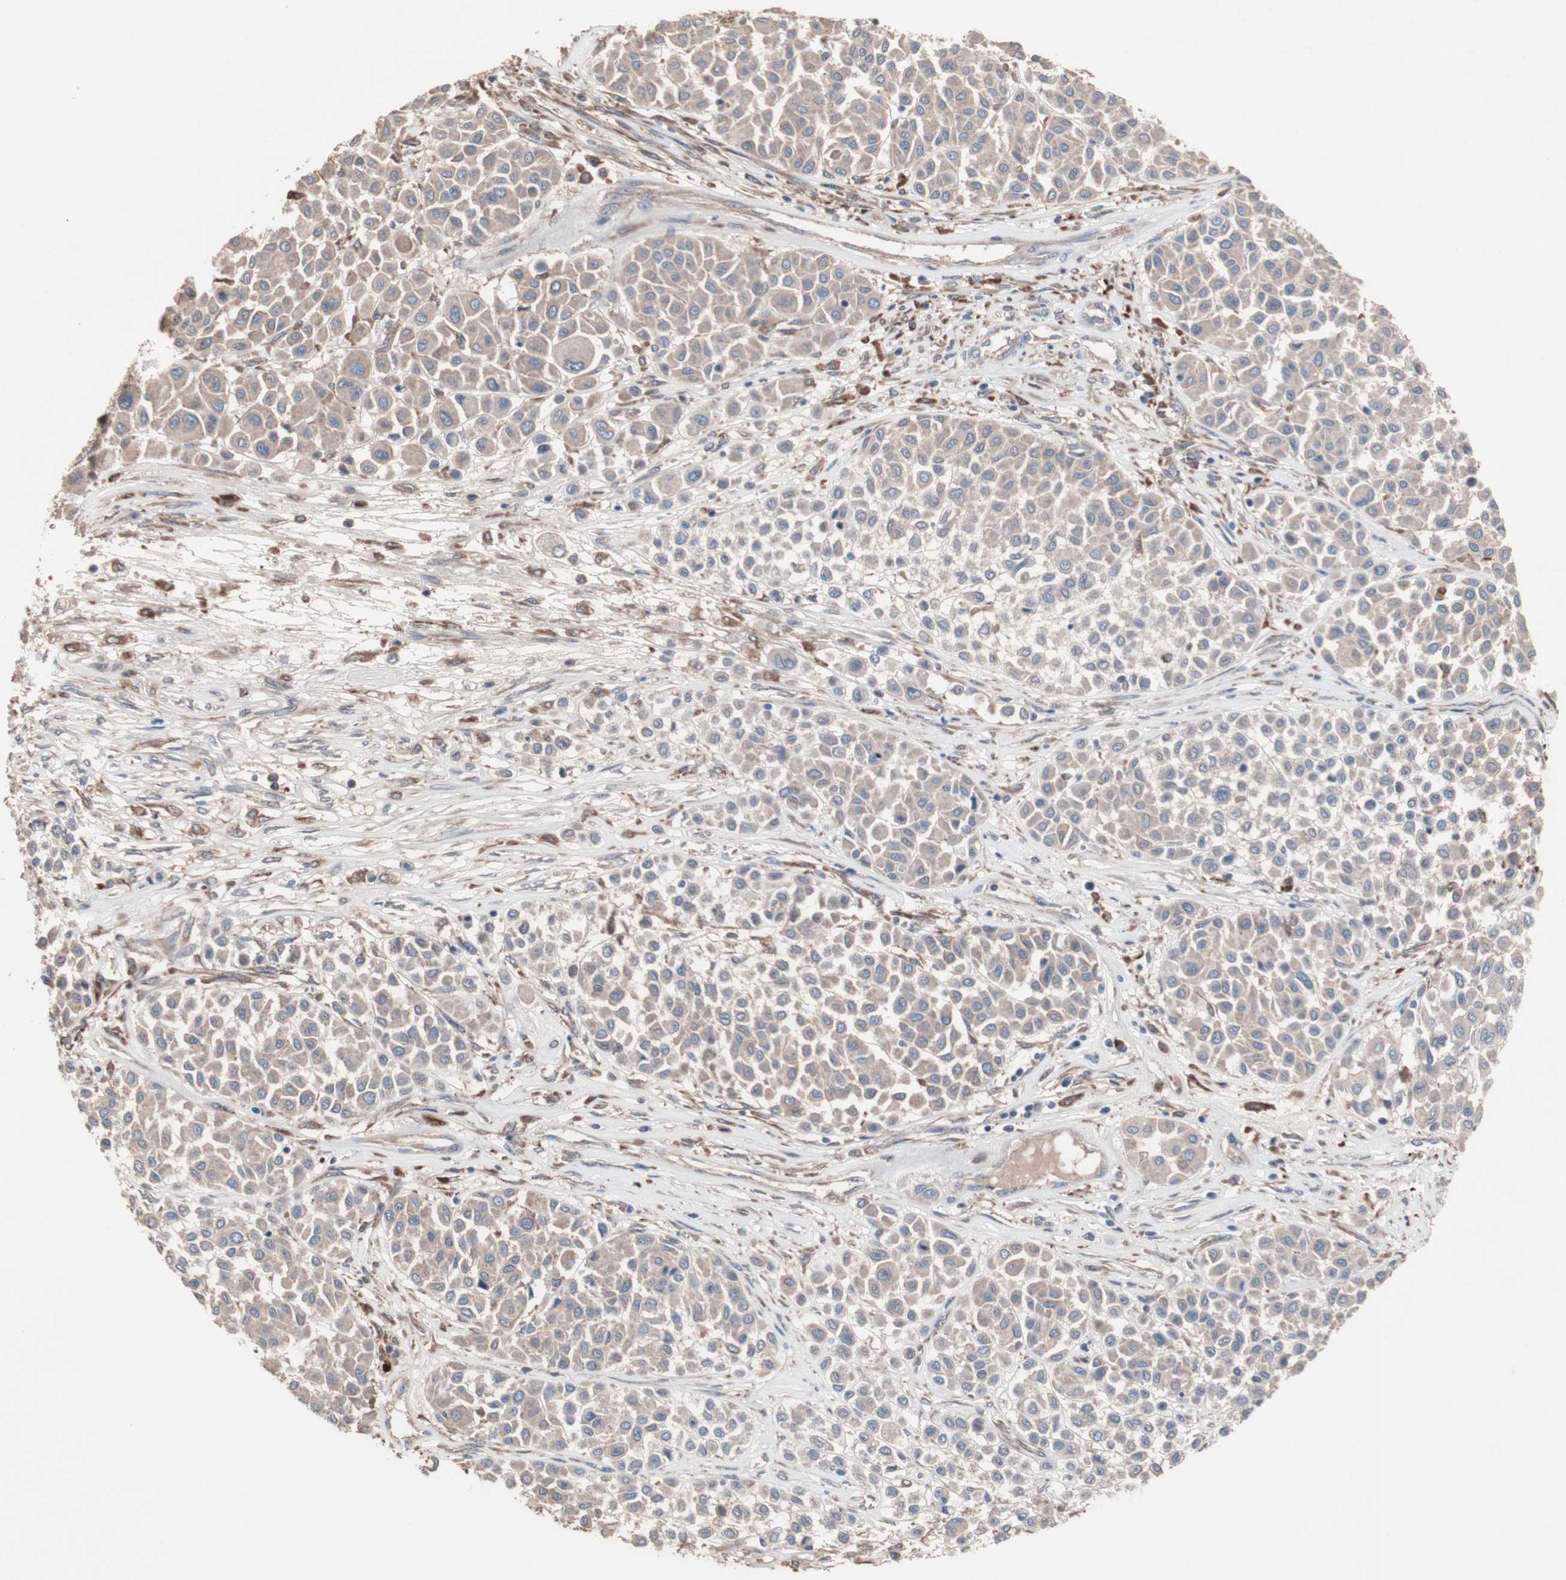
{"staining": {"intensity": "weak", "quantity": ">75%", "location": "cytoplasmic/membranous"}, "tissue": "melanoma", "cell_type": "Tumor cells", "image_type": "cancer", "snomed": [{"axis": "morphology", "description": "Malignant melanoma, Metastatic site"}, {"axis": "topography", "description": "Soft tissue"}], "caption": "This histopathology image exhibits immunohistochemistry (IHC) staining of malignant melanoma (metastatic site), with low weak cytoplasmic/membranous positivity in approximately >75% of tumor cells.", "gene": "ATG7", "patient": {"sex": "male", "age": 41}}